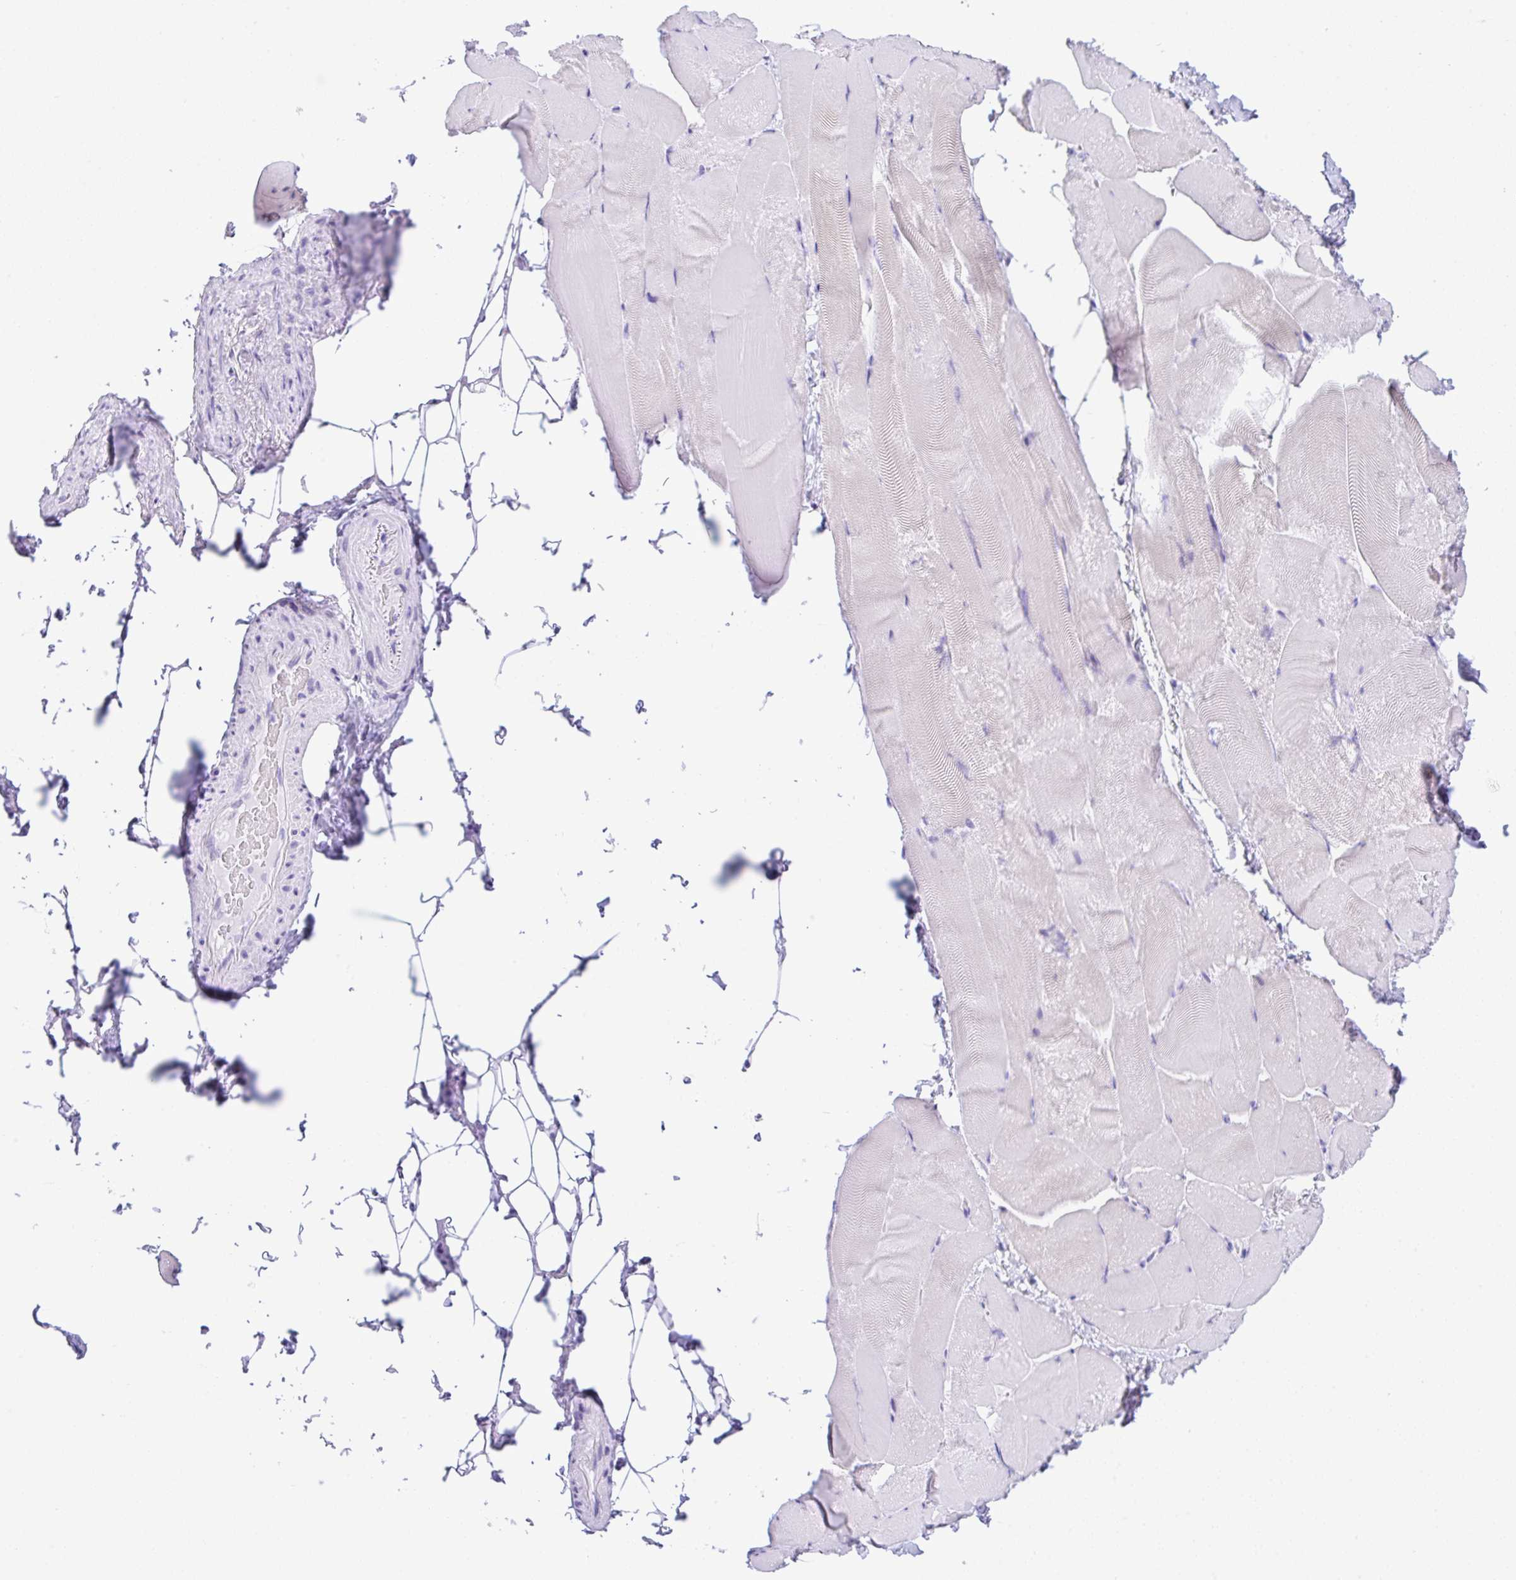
{"staining": {"intensity": "negative", "quantity": "none", "location": "none"}, "tissue": "skeletal muscle", "cell_type": "Myocytes", "image_type": "normal", "snomed": [{"axis": "morphology", "description": "Normal tissue, NOS"}, {"axis": "topography", "description": "Skeletal muscle"}], "caption": "An immunohistochemistry (IHC) histopathology image of normal skeletal muscle is shown. There is no staining in myocytes of skeletal muscle.", "gene": "RRM2", "patient": {"sex": "female", "age": 64}}